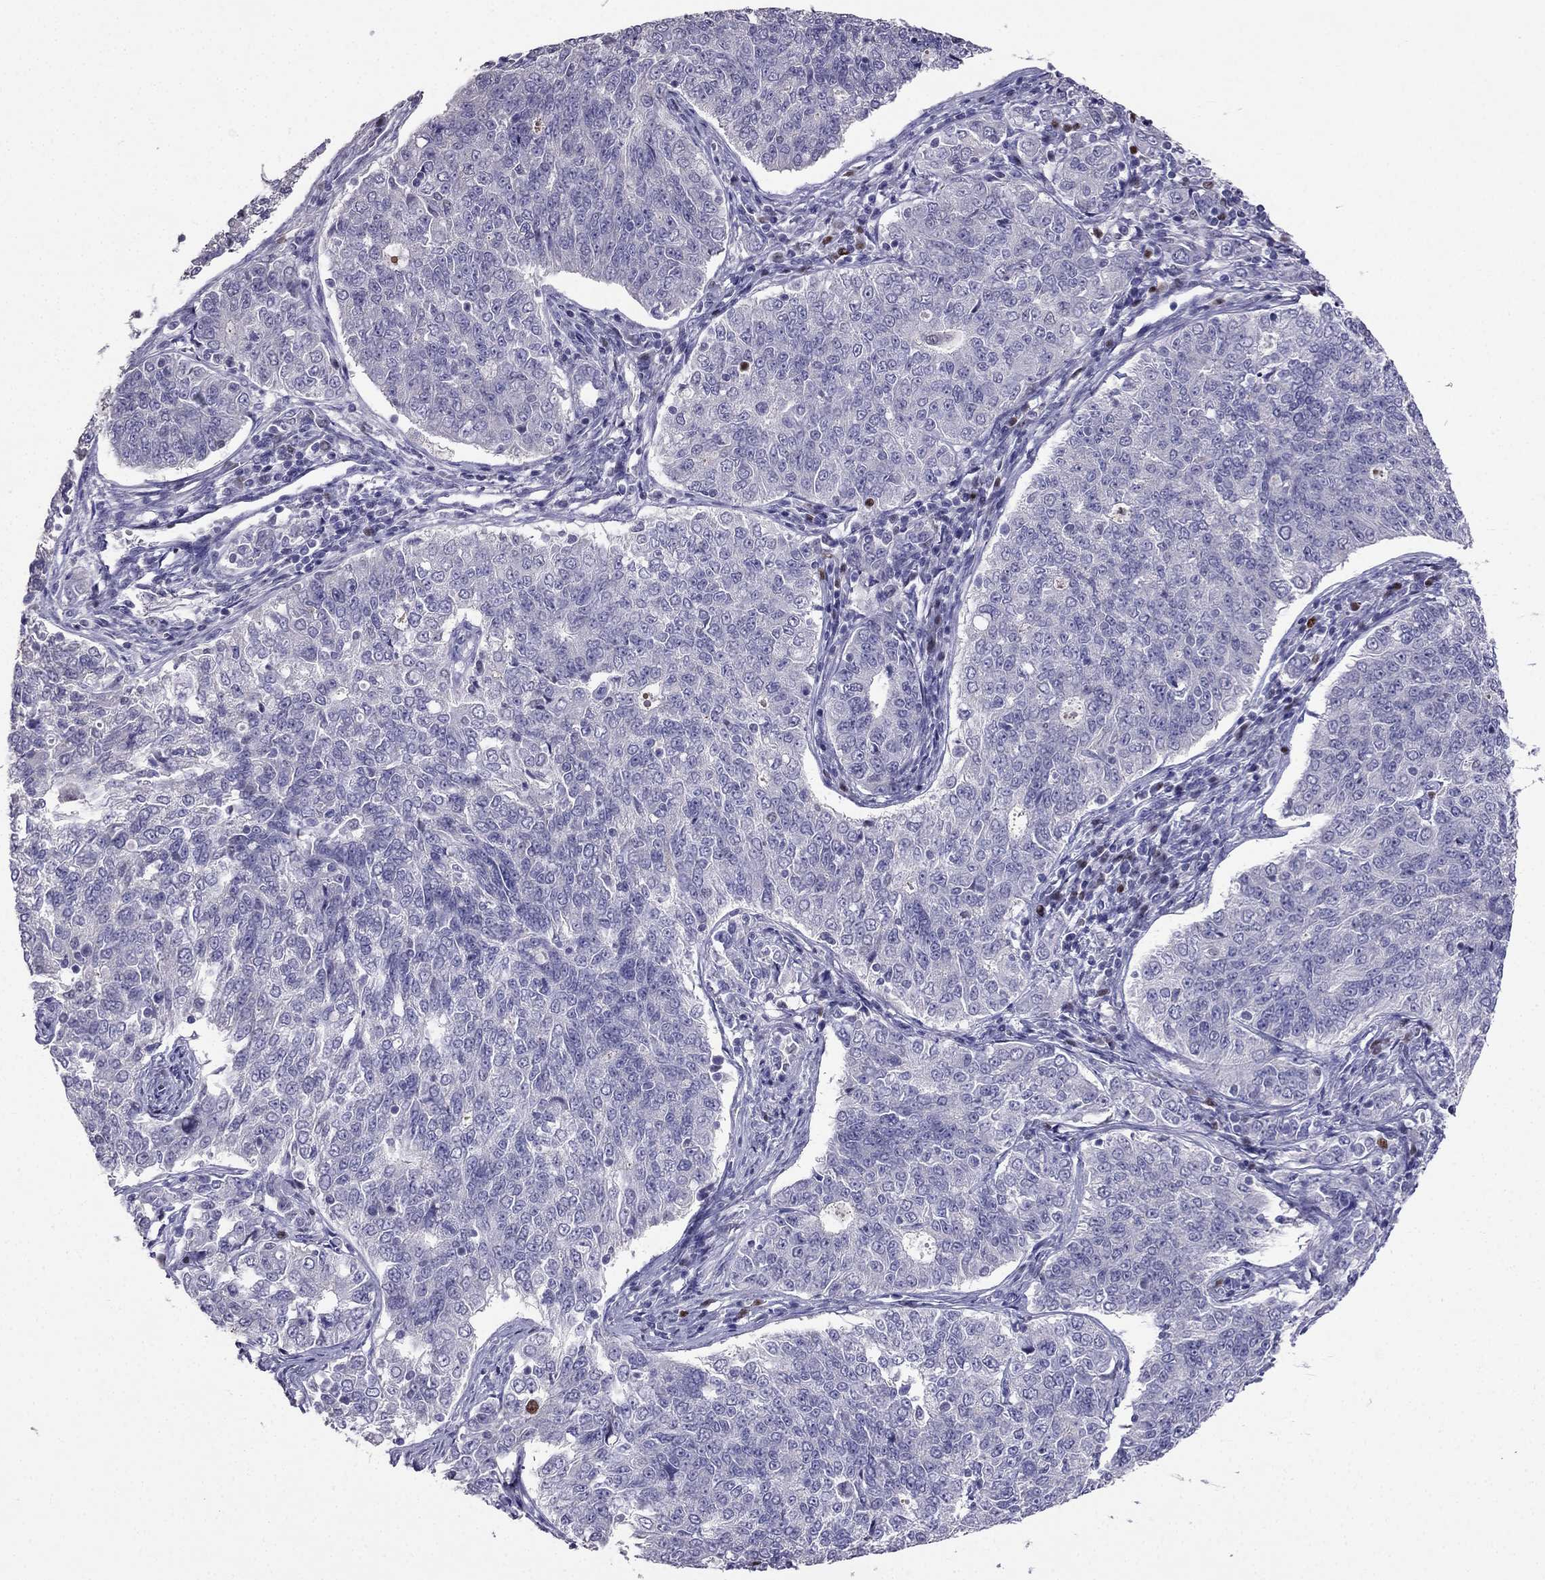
{"staining": {"intensity": "negative", "quantity": "none", "location": "none"}, "tissue": "endometrial cancer", "cell_type": "Tumor cells", "image_type": "cancer", "snomed": [{"axis": "morphology", "description": "Adenocarcinoma, NOS"}, {"axis": "topography", "description": "Endometrium"}], "caption": "DAB immunohistochemical staining of human endometrial cancer (adenocarcinoma) shows no significant expression in tumor cells.", "gene": "ARID3A", "patient": {"sex": "female", "age": 43}}